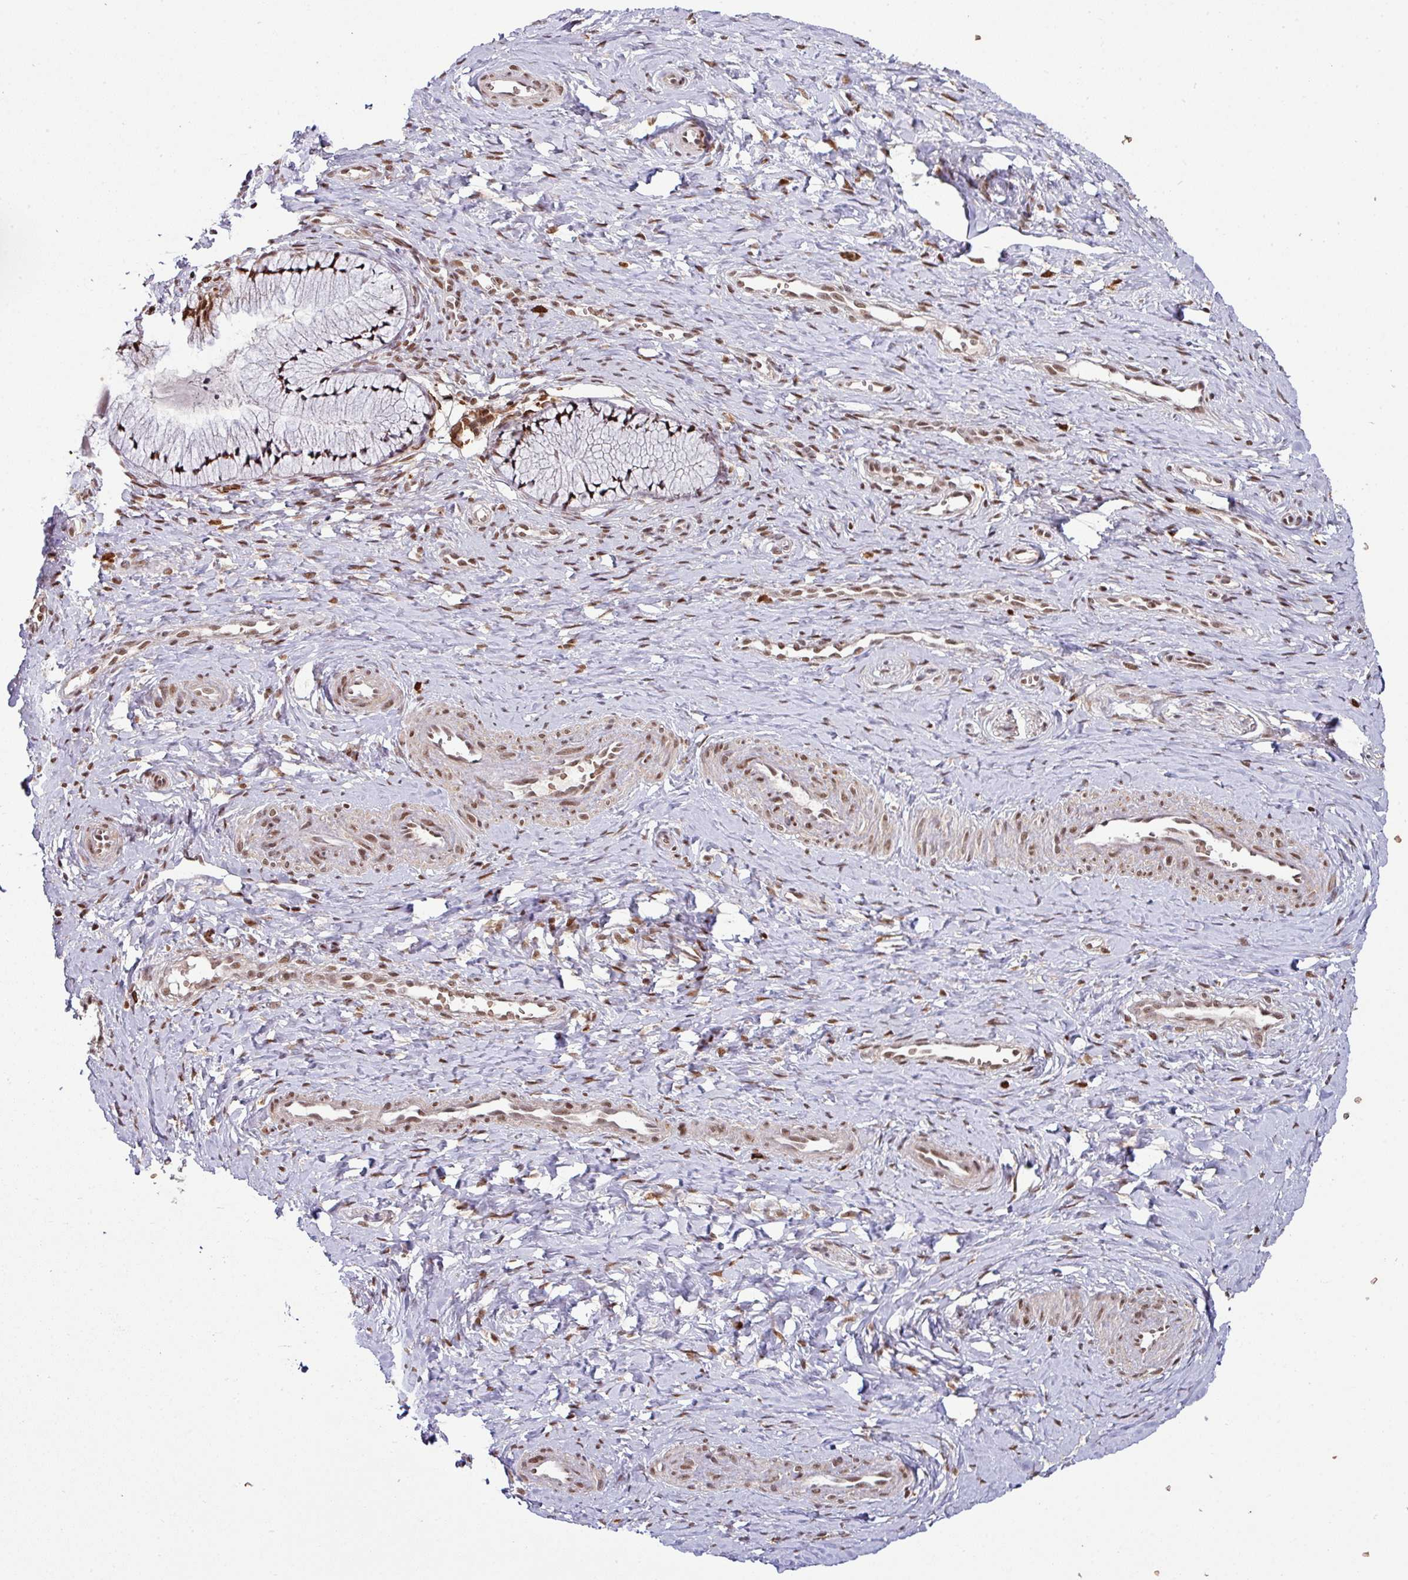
{"staining": {"intensity": "strong", "quantity": ">75%", "location": "nuclear"}, "tissue": "cervix", "cell_type": "Glandular cells", "image_type": "normal", "snomed": [{"axis": "morphology", "description": "Normal tissue, NOS"}, {"axis": "topography", "description": "Cervix"}], "caption": "Immunohistochemistry (IHC) image of unremarkable cervix stained for a protein (brown), which demonstrates high levels of strong nuclear staining in about >75% of glandular cells.", "gene": "PHF23", "patient": {"sex": "female", "age": 36}}